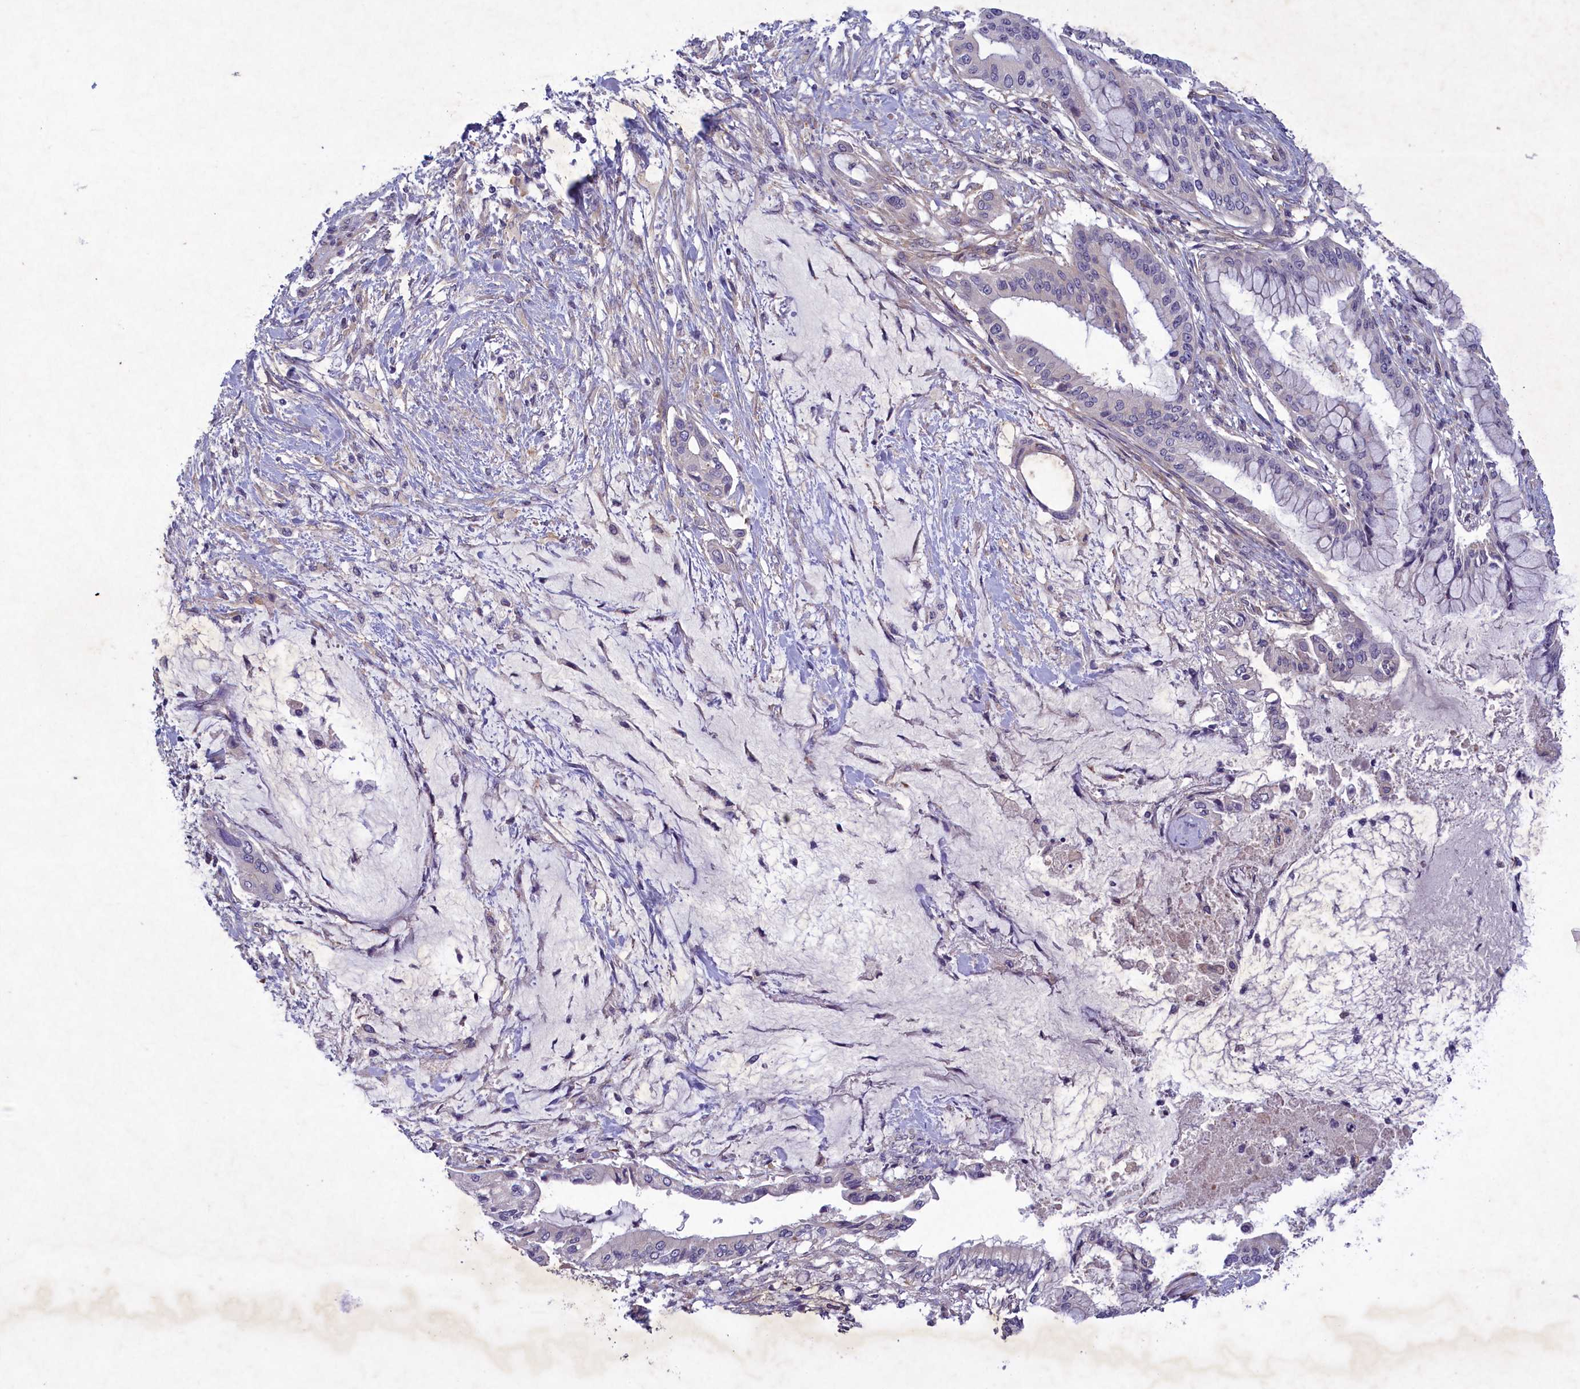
{"staining": {"intensity": "negative", "quantity": "none", "location": "none"}, "tissue": "pancreatic cancer", "cell_type": "Tumor cells", "image_type": "cancer", "snomed": [{"axis": "morphology", "description": "Adenocarcinoma, NOS"}, {"axis": "topography", "description": "Pancreas"}], "caption": "IHC photomicrograph of human pancreatic adenocarcinoma stained for a protein (brown), which displays no positivity in tumor cells.", "gene": "PLEKHG6", "patient": {"sex": "male", "age": 46}}